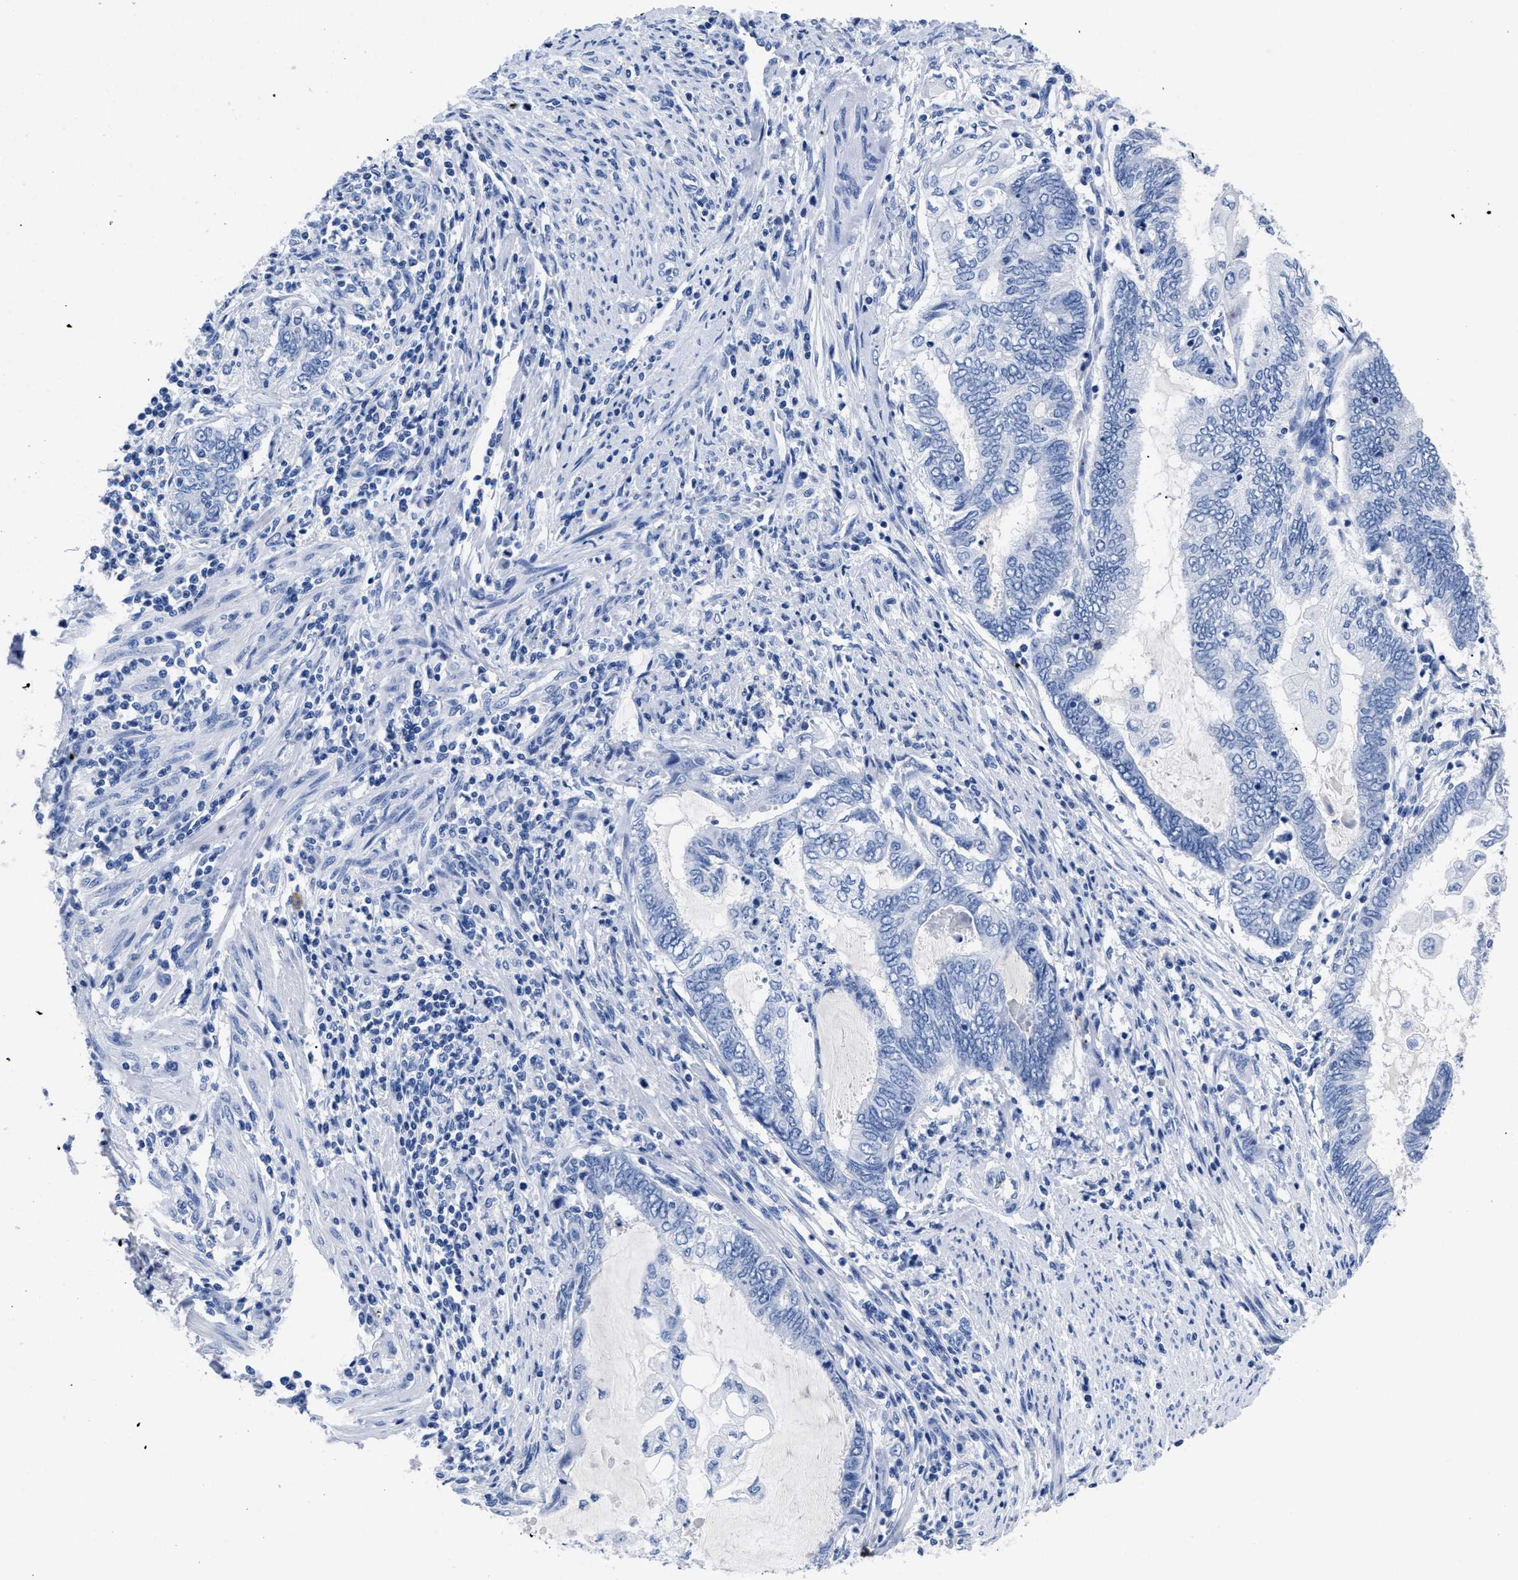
{"staining": {"intensity": "negative", "quantity": "none", "location": "none"}, "tissue": "endometrial cancer", "cell_type": "Tumor cells", "image_type": "cancer", "snomed": [{"axis": "morphology", "description": "Adenocarcinoma, NOS"}, {"axis": "topography", "description": "Uterus"}, {"axis": "topography", "description": "Endometrium"}], "caption": "The IHC micrograph has no significant expression in tumor cells of endometrial cancer (adenocarcinoma) tissue.", "gene": "TREML1", "patient": {"sex": "female", "age": 70}}